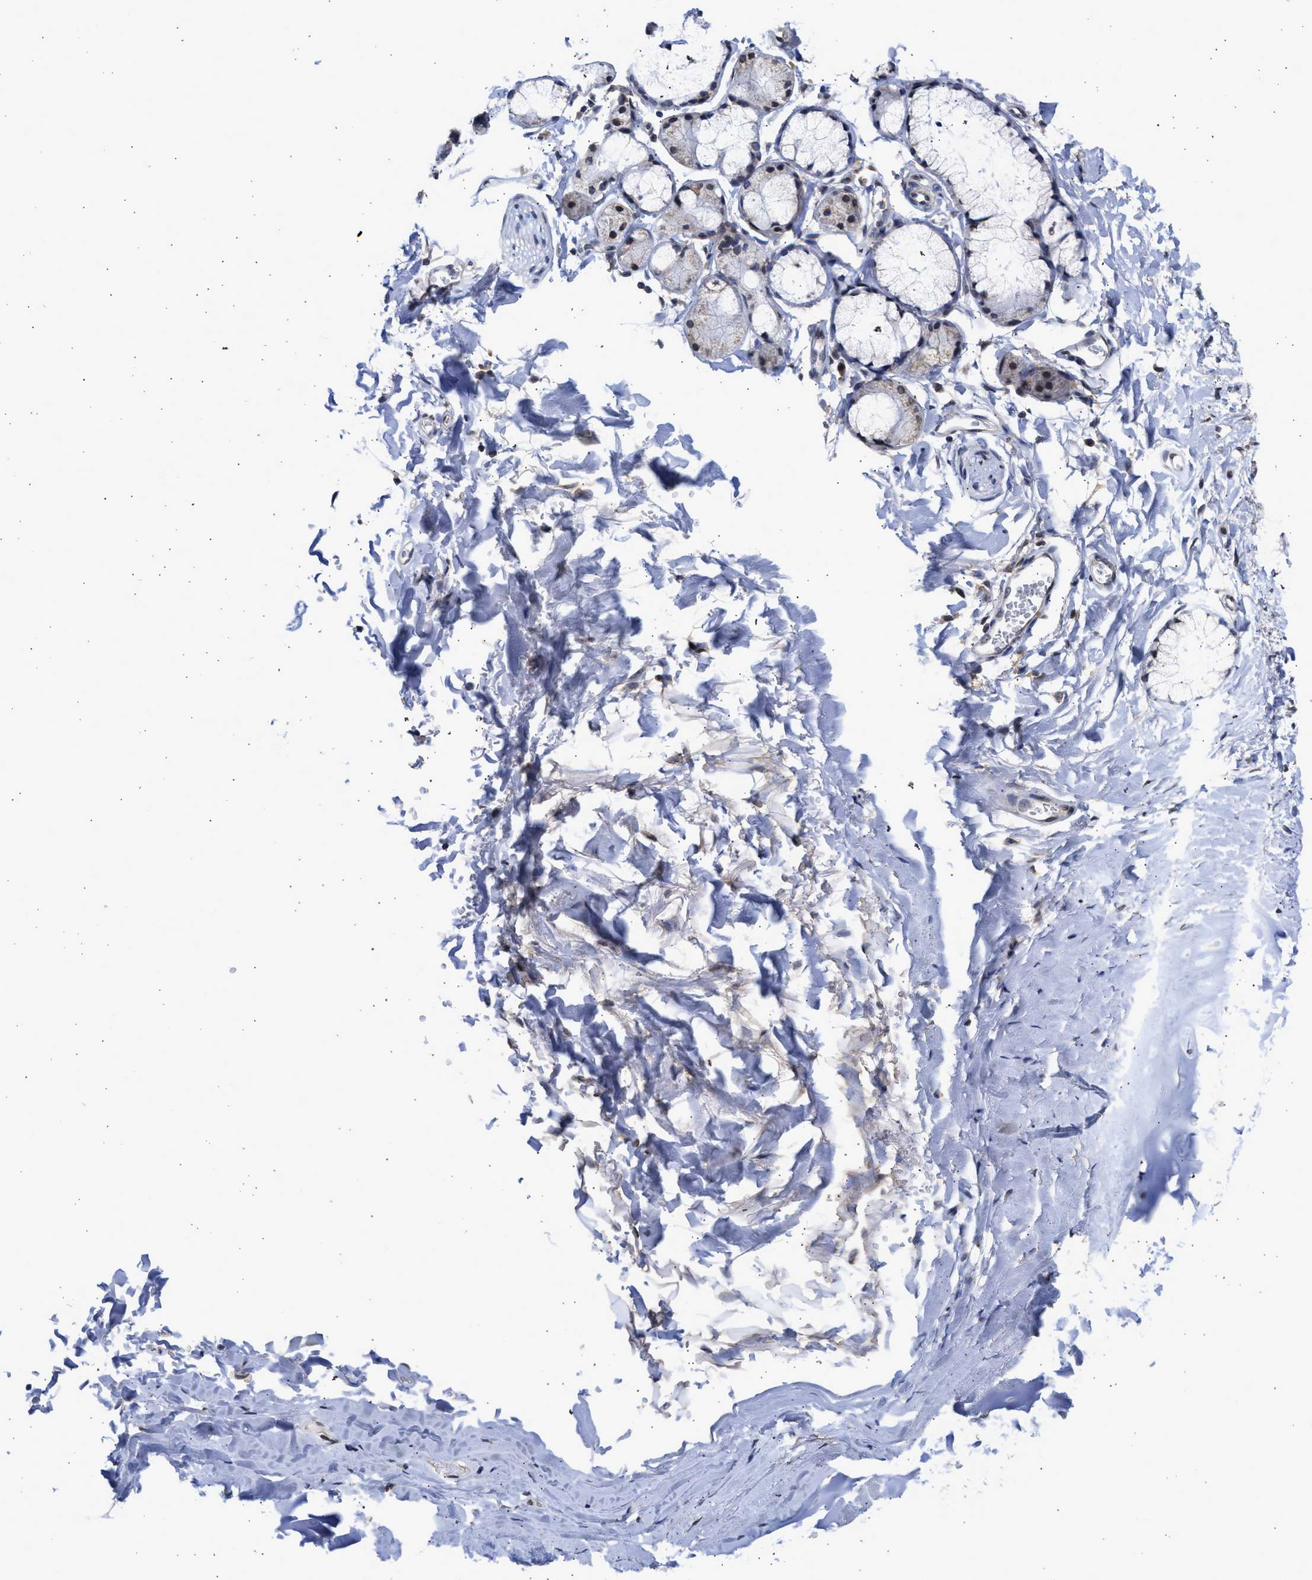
{"staining": {"intensity": "negative", "quantity": "none", "location": "none"}, "tissue": "adipose tissue", "cell_type": "Adipocytes", "image_type": "normal", "snomed": [{"axis": "morphology", "description": "Normal tissue, NOS"}, {"axis": "topography", "description": "Cartilage tissue"}, {"axis": "topography", "description": "Bronchus"}], "caption": "Immunohistochemistry (IHC) photomicrograph of normal adipose tissue: adipose tissue stained with DAB displays no significant protein expression in adipocytes. The staining is performed using DAB (3,3'-diaminobenzidine) brown chromogen with nuclei counter-stained in using hematoxylin.", "gene": "NUP35", "patient": {"sex": "female", "age": 73}}